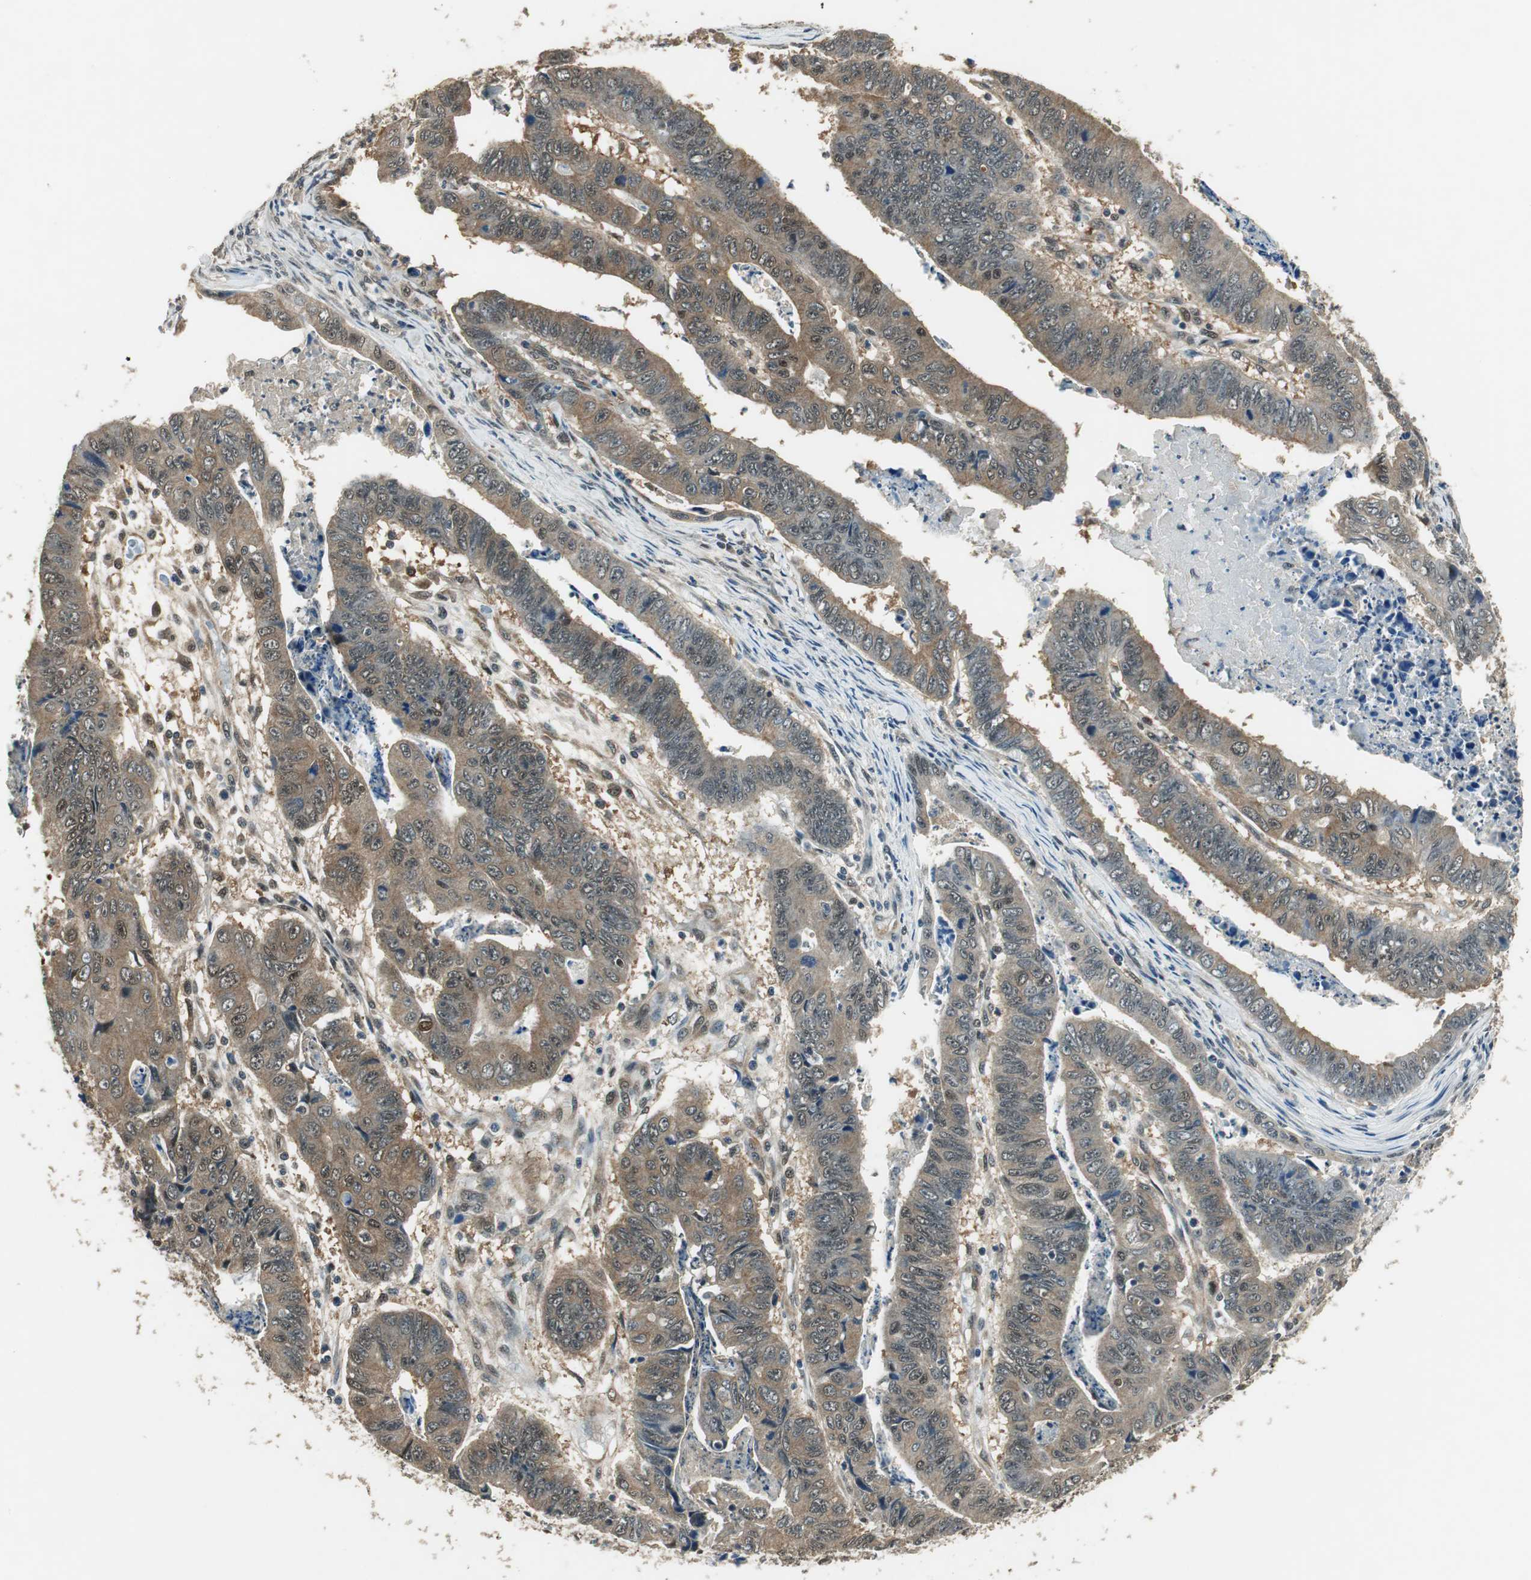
{"staining": {"intensity": "moderate", "quantity": ">75%", "location": "cytoplasmic/membranous"}, "tissue": "stomach cancer", "cell_type": "Tumor cells", "image_type": "cancer", "snomed": [{"axis": "morphology", "description": "Adenocarcinoma, NOS"}, {"axis": "topography", "description": "Stomach, lower"}], "caption": "Immunohistochemical staining of stomach cancer (adenocarcinoma) exhibits medium levels of moderate cytoplasmic/membranous expression in about >75% of tumor cells. The protein is shown in brown color, while the nuclei are stained blue.", "gene": "PSMB4", "patient": {"sex": "male", "age": 77}}